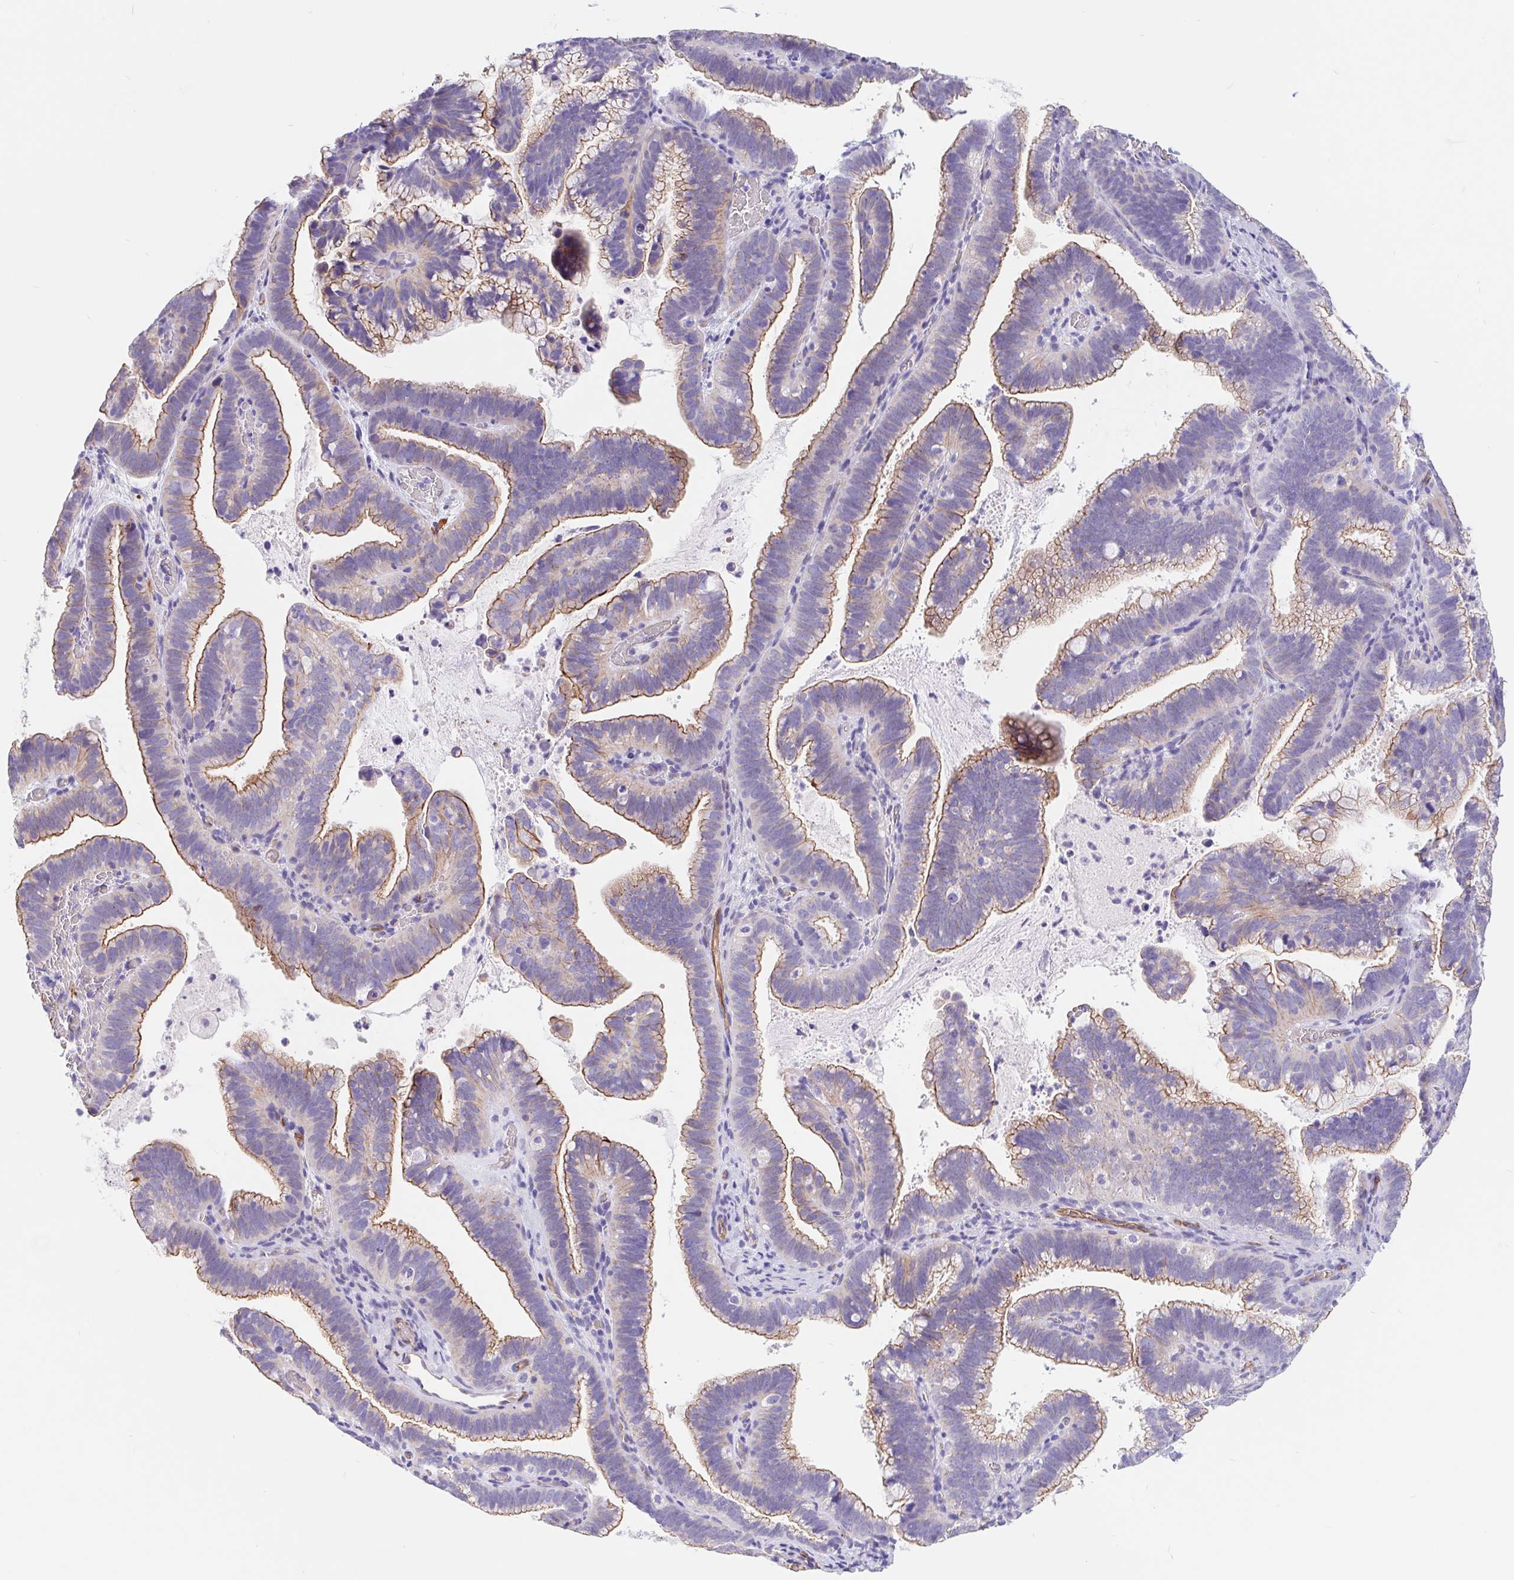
{"staining": {"intensity": "moderate", "quantity": ">75%", "location": "cytoplasmic/membranous"}, "tissue": "cervical cancer", "cell_type": "Tumor cells", "image_type": "cancer", "snomed": [{"axis": "morphology", "description": "Adenocarcinoma, NOS"}, {"axis": "topography", "description": "Cervix"}], "caption": "Immunohistochemical staining of human adenocarcinoma (cervical) demonstrates moderate cytoplasmic/membranous protein positivity in about >75% of tumor cells. The staining is performed using DAB brown chromogen to label protein expression. The nuclei are counter-stained blue using hematoxylin.", "gene": "LIMCH1", "patient": {"sex": "female", "age": 61}}